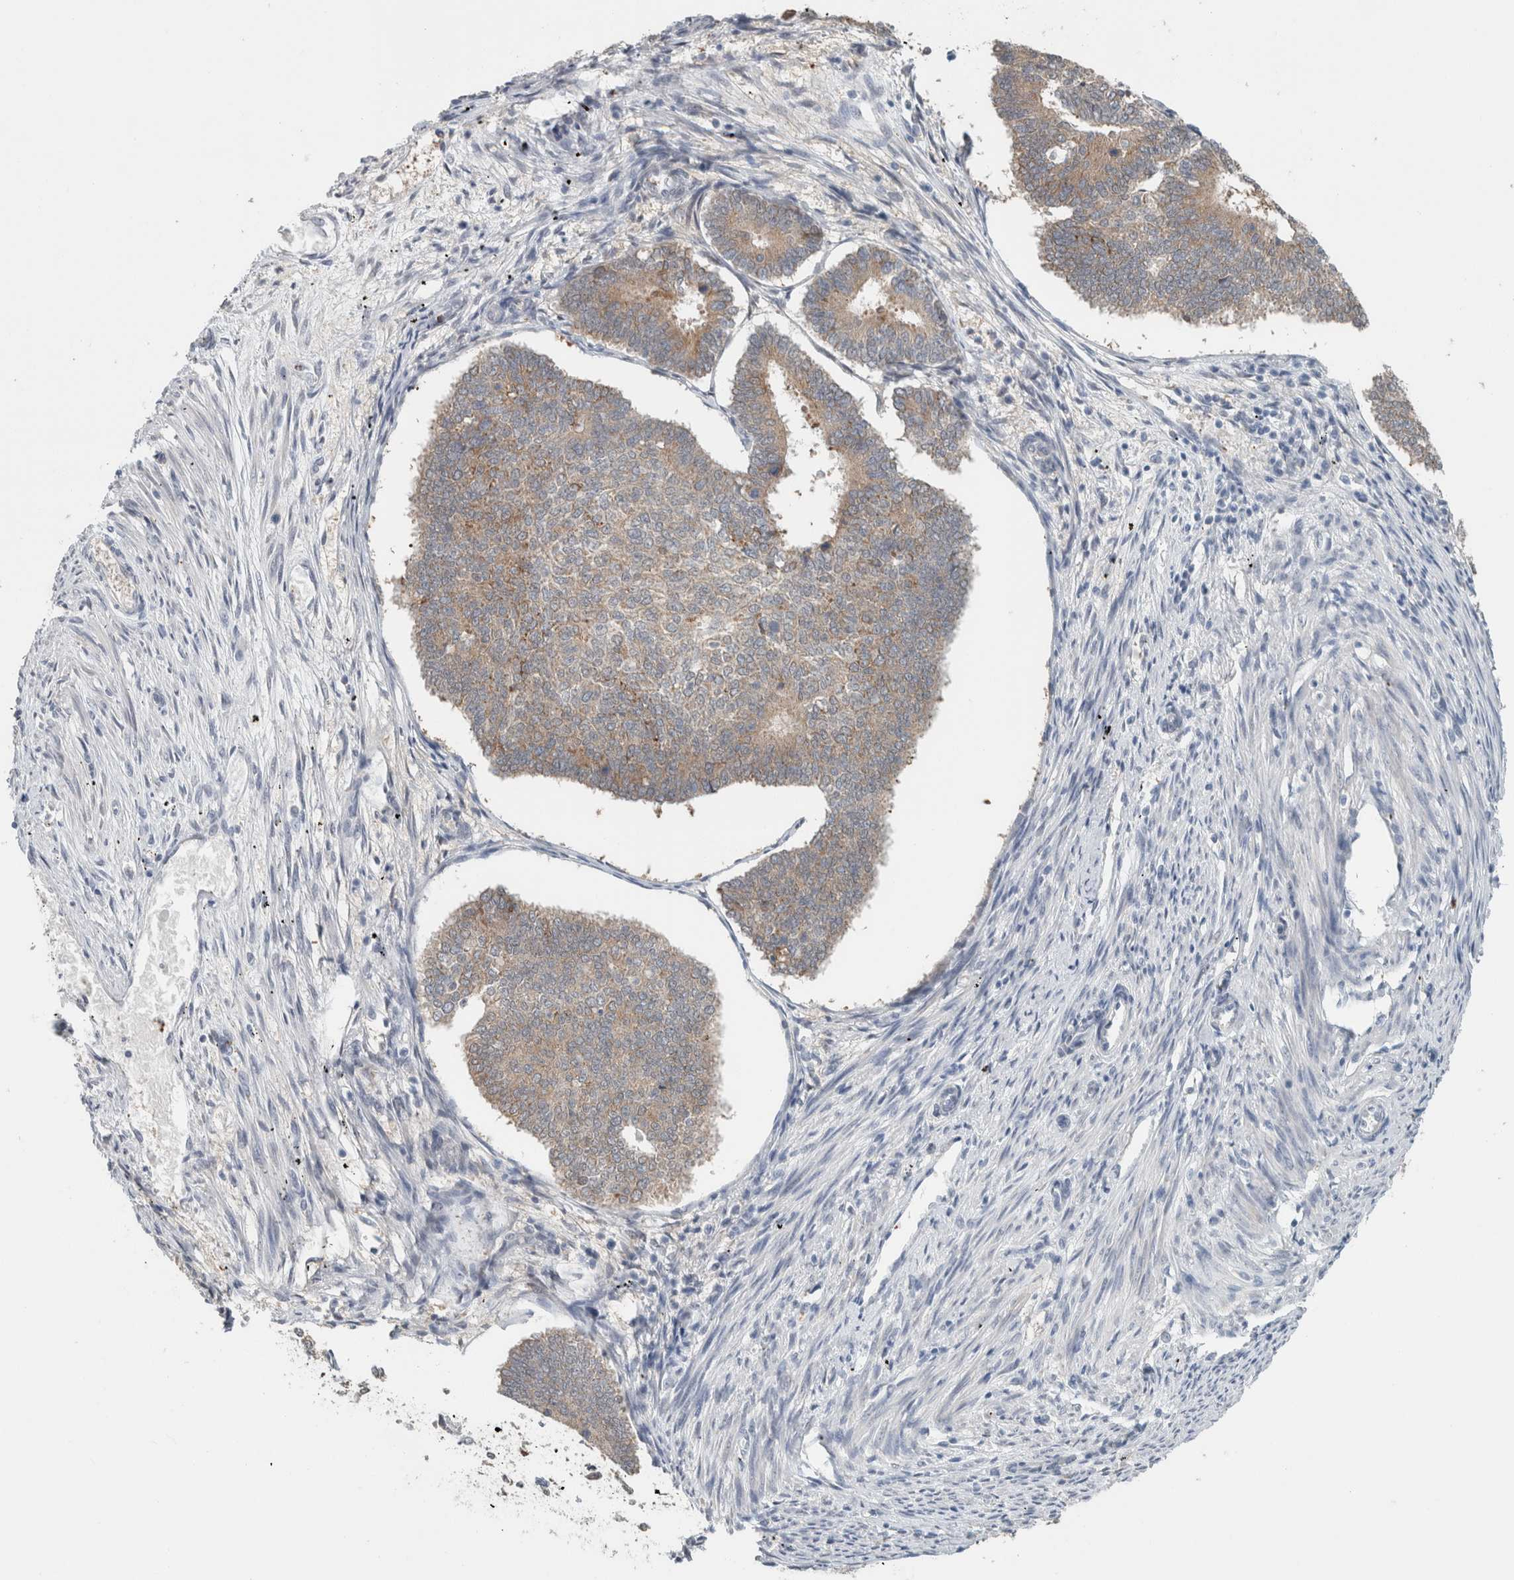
{"staining": {"intensity": "weak", "quantity": ">75%", "location": "cytoplasmic/membranous"}, "tissue": "endometrial cancer", "cell_type": "Tumor cells", "image_type": "cancer", "snomed": [{"axis": "morphology", "description": "Adenocarcinoma, NOS"}, {"axis": "topography", "description": "Endometrium"}], "caption": "This is a histology image of IHC staining of endometrial cancer (adenocarcinoma), which shows weak expression in the cytoplasmic/membranous of tumor cells.", "gene": "CRAT", "patient": {"sex": "female", "age": 70}}